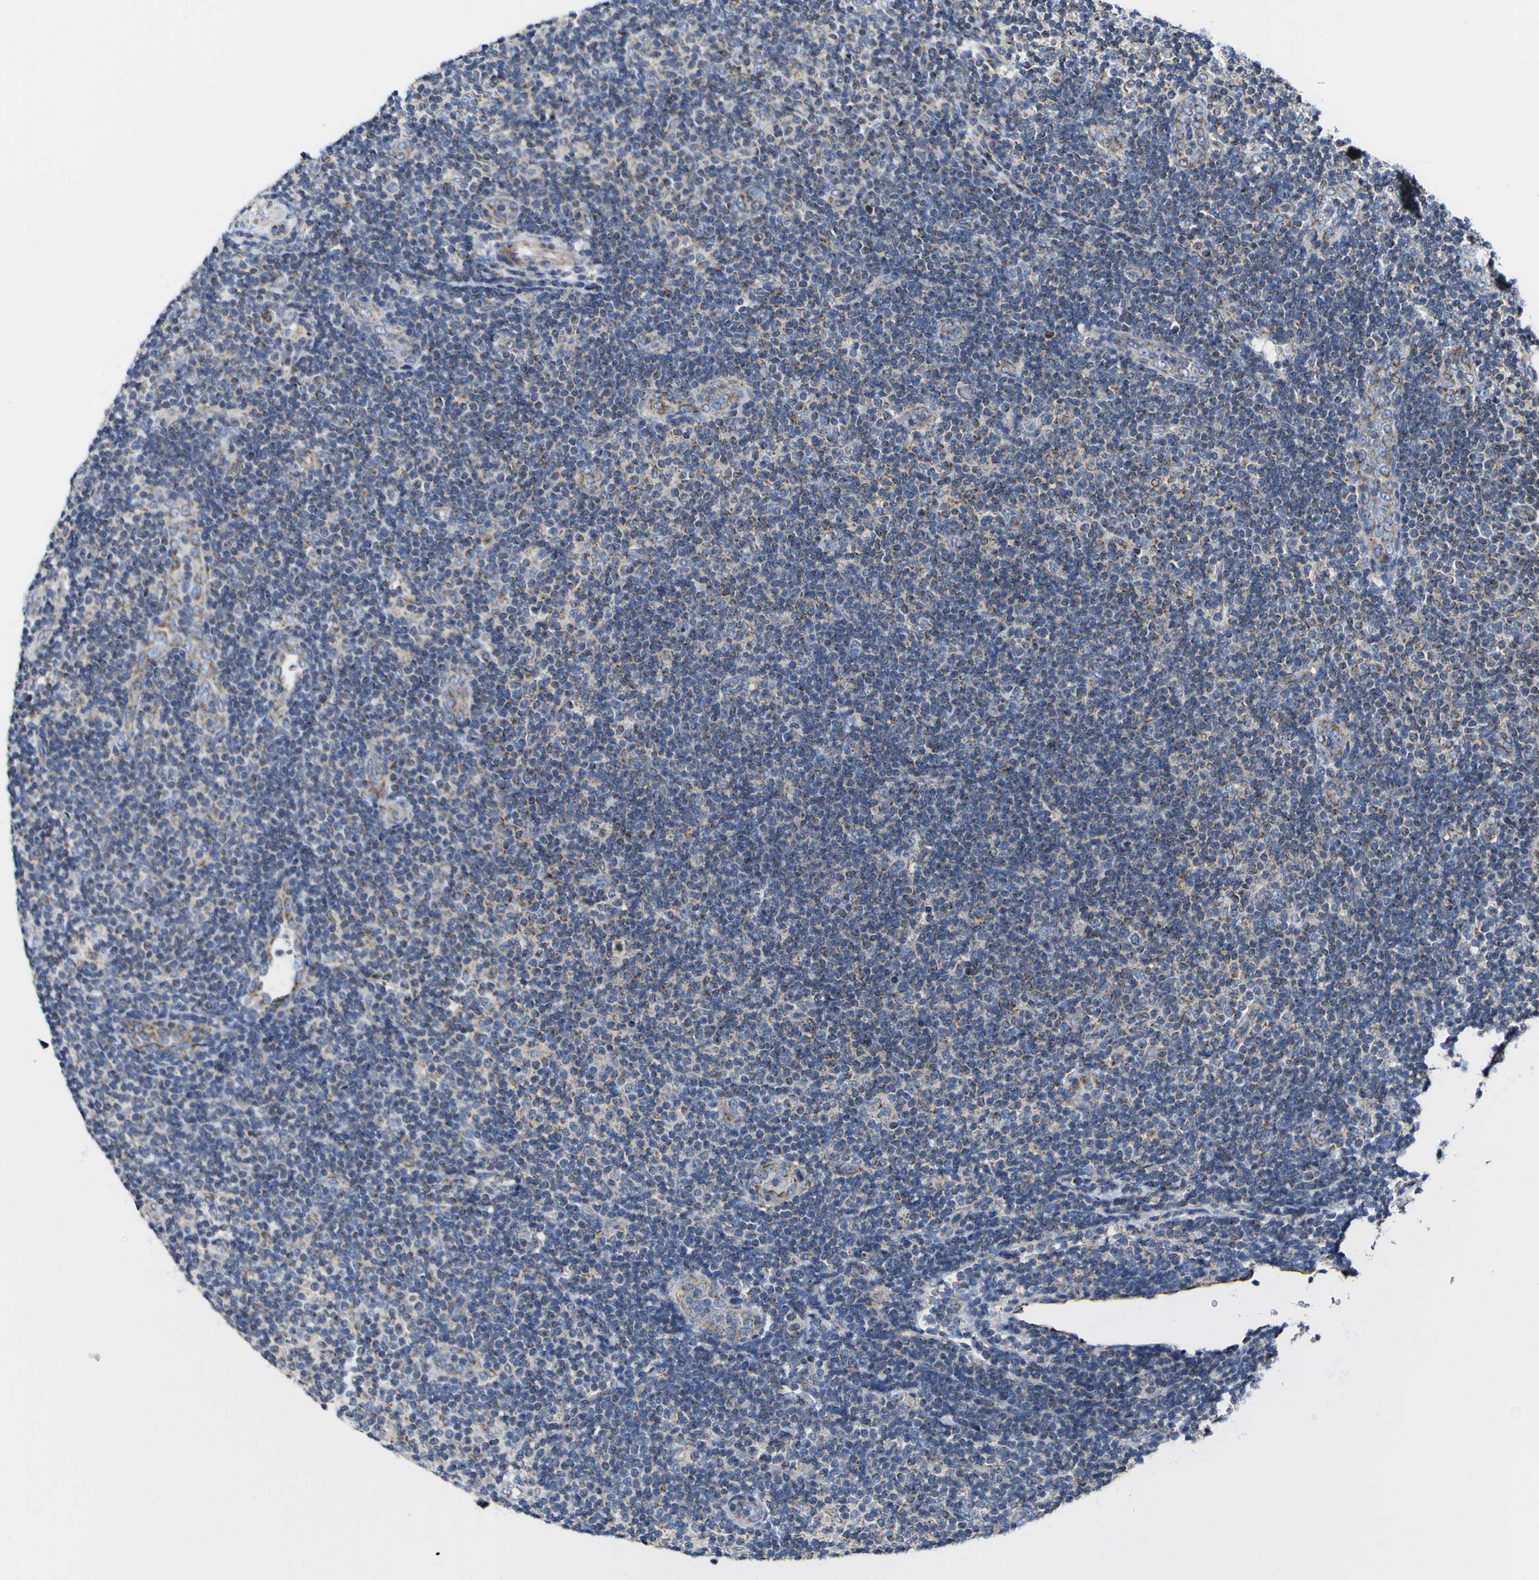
{"staining": {"intensity": "moderate", "quantity": ">75%", "location": "cytoplasmic/membranous"}, "tissue": "lymphoma", "cell_type": "Tumor cells", "image_type": "cancer", "snomed": [{"axis": "morphology", "description": "Malignant lymphoma, non-Hodgkin's type, Low grade"}, {"axis": "topography", "description": "Lymph node"}], "caption": "Immunohistochemical staining of human malignant lymphoma, non-Hodgkin's type (low-grade) exhibits medium levels of moderate cytoplasmic/membranous positivity in approximately >75% of tumor cells. (DAB IHC, brown staining for protein, blue staining for nuclei).", "gene": "CCDC90B", "patient": {"sex": "male", "age": 83}}